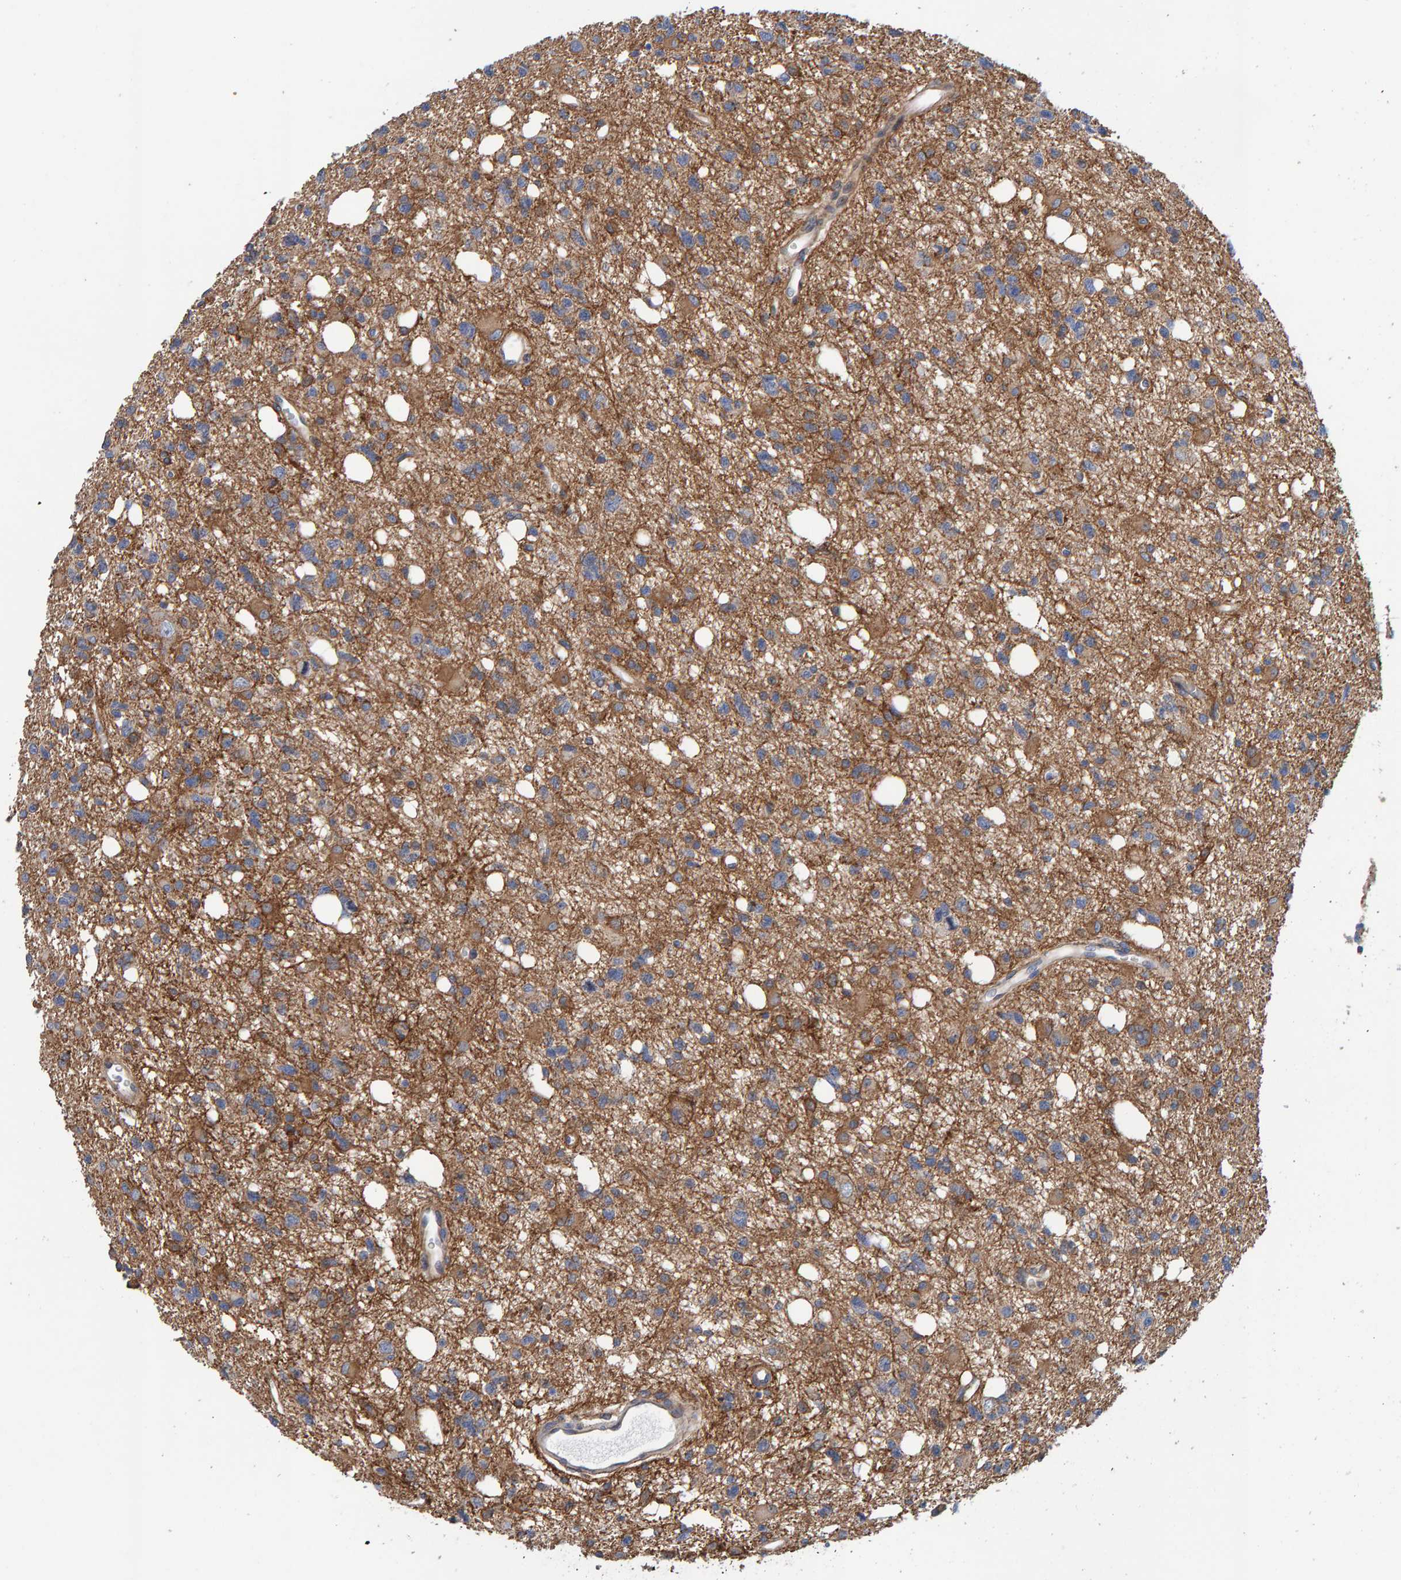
{"staining": {"intensity": "moderate", "quantity": "25%-75%", "location": "cytoplasmic/membranous"}, "tissue": "glioma", "cell_type": "Tumor cells", "image_type": "cancer", "snomed": [{"axis": "morphology", "description": "Glioma, malignant, High grade"}, {"axis": "topography", "description": "Brain"}], "caption": "Tumor cells exhibit moderate cytoplasmic/membranous expression in approximately 25%-75% of cells in high-grade glioma (malignant).", "gene": "RGP1", "patient": {"sex": "female", "age": 62}}